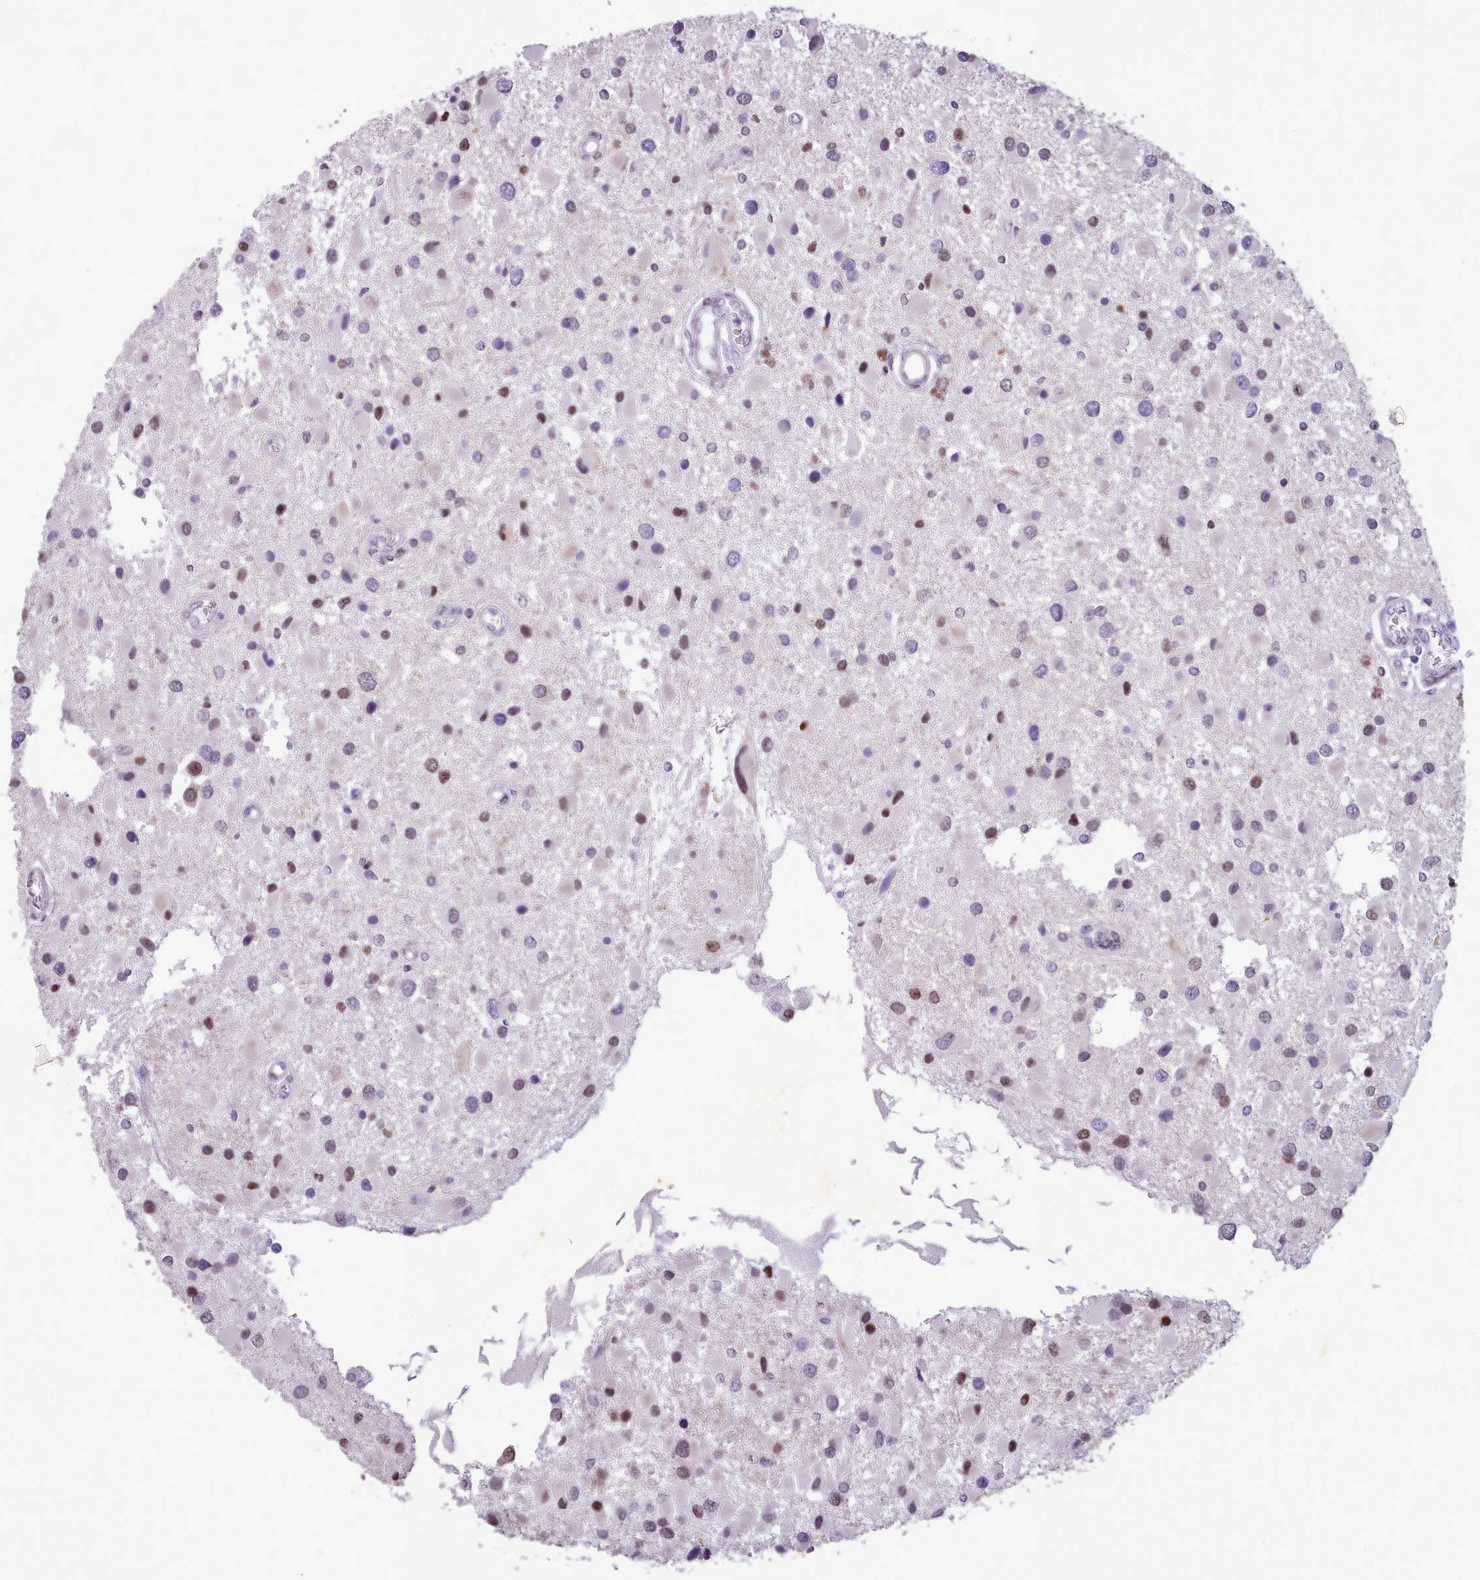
{"staining": {"intensity": "moderate", "quantity": "<25%", "location": "nuclear"}, "tissue": "glioma", "cell_type": "Tumor cells", "image_type": "cancer", "snomed": [{"axis": "morphology", "description": "Glioma, malignant, High grade"}, {"axis": "topography", "description": "Brain"}], "caption": "Immunohistochemical staining of glioma shows low levels of moderate nuclear protein positivity in about <25% of tumor cells.", "gene": "KCNT2", "patient": {"sex": "male", "age": 53}}